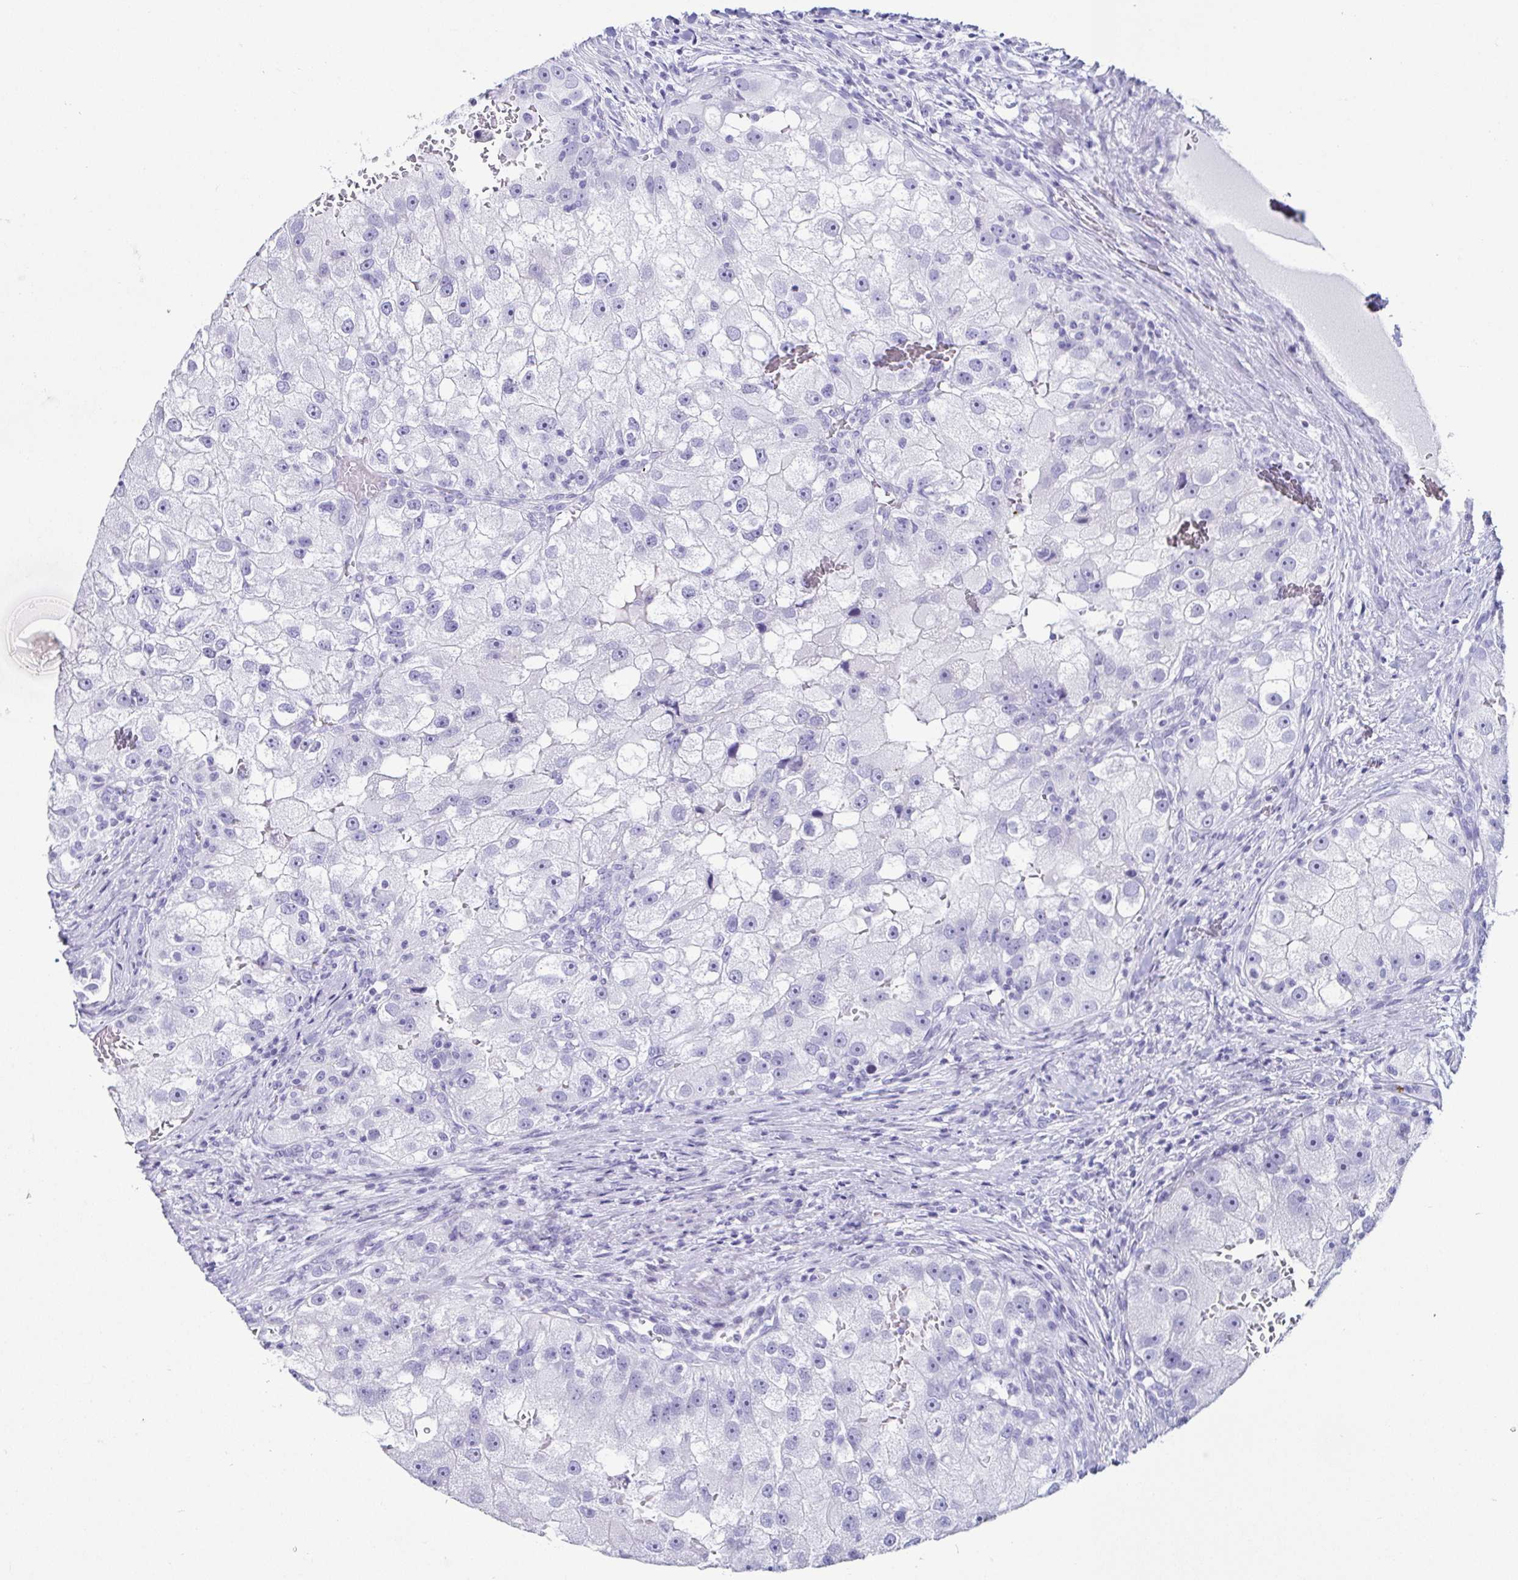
{"staining": {"intensity": "negative", "quantity": "none", "location": "none"}, "tissue": "renal cancer", "cell_type": "Tumor cells", "image_type": "cancer", "snomed": [{"axis": "morphology", "description": "Adenocarcinoma, NOS"}, {"axis": "topography", "description": "Kidney"}], "caption": "Renal adenocarcinoma stained for a protein using immunohistochemistry (IHC) reveals no staining tumor cells.", "gene": "CD164L2", "patient": {"sex": "male", "age": 63}}